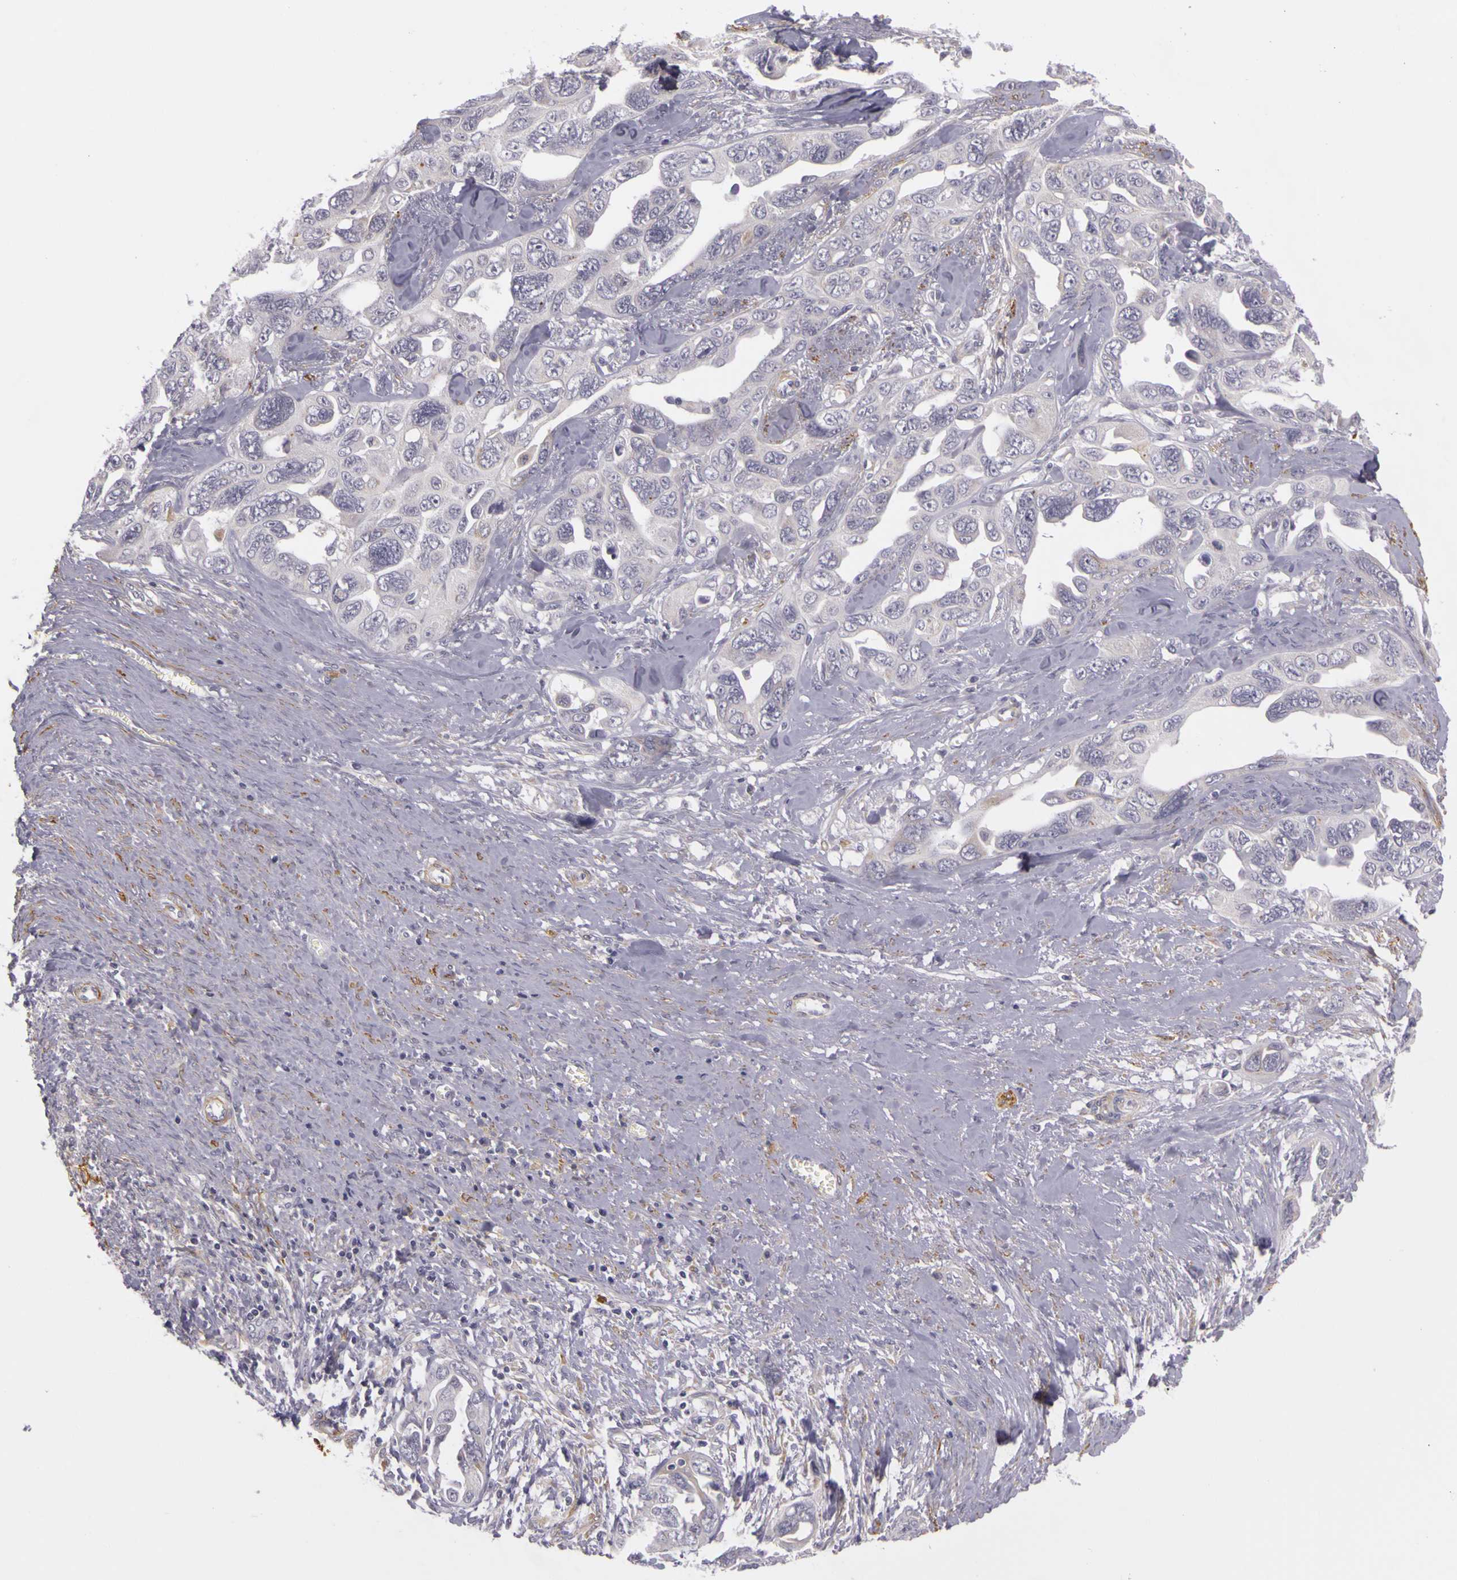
{"staining": {"intensity": "negative", "quantity": "none", "location": "none"}, "tissue": "ovarian cancer", "cell_type": "Tumor cells", "image_type": "cancer", "snomed": [{"axis": "morphology", "description": "Cystadenocarcinoma, serous, NOS"}, {"axis": "topography", "description": "Ovary"}], "caption": "Immunohistochemical staining of ovarian serous cystadenocarcinoma shows no significant expression in tumor cells.", "gene": "CNTN2", "patient": {"sex": "female", "age": 63}}